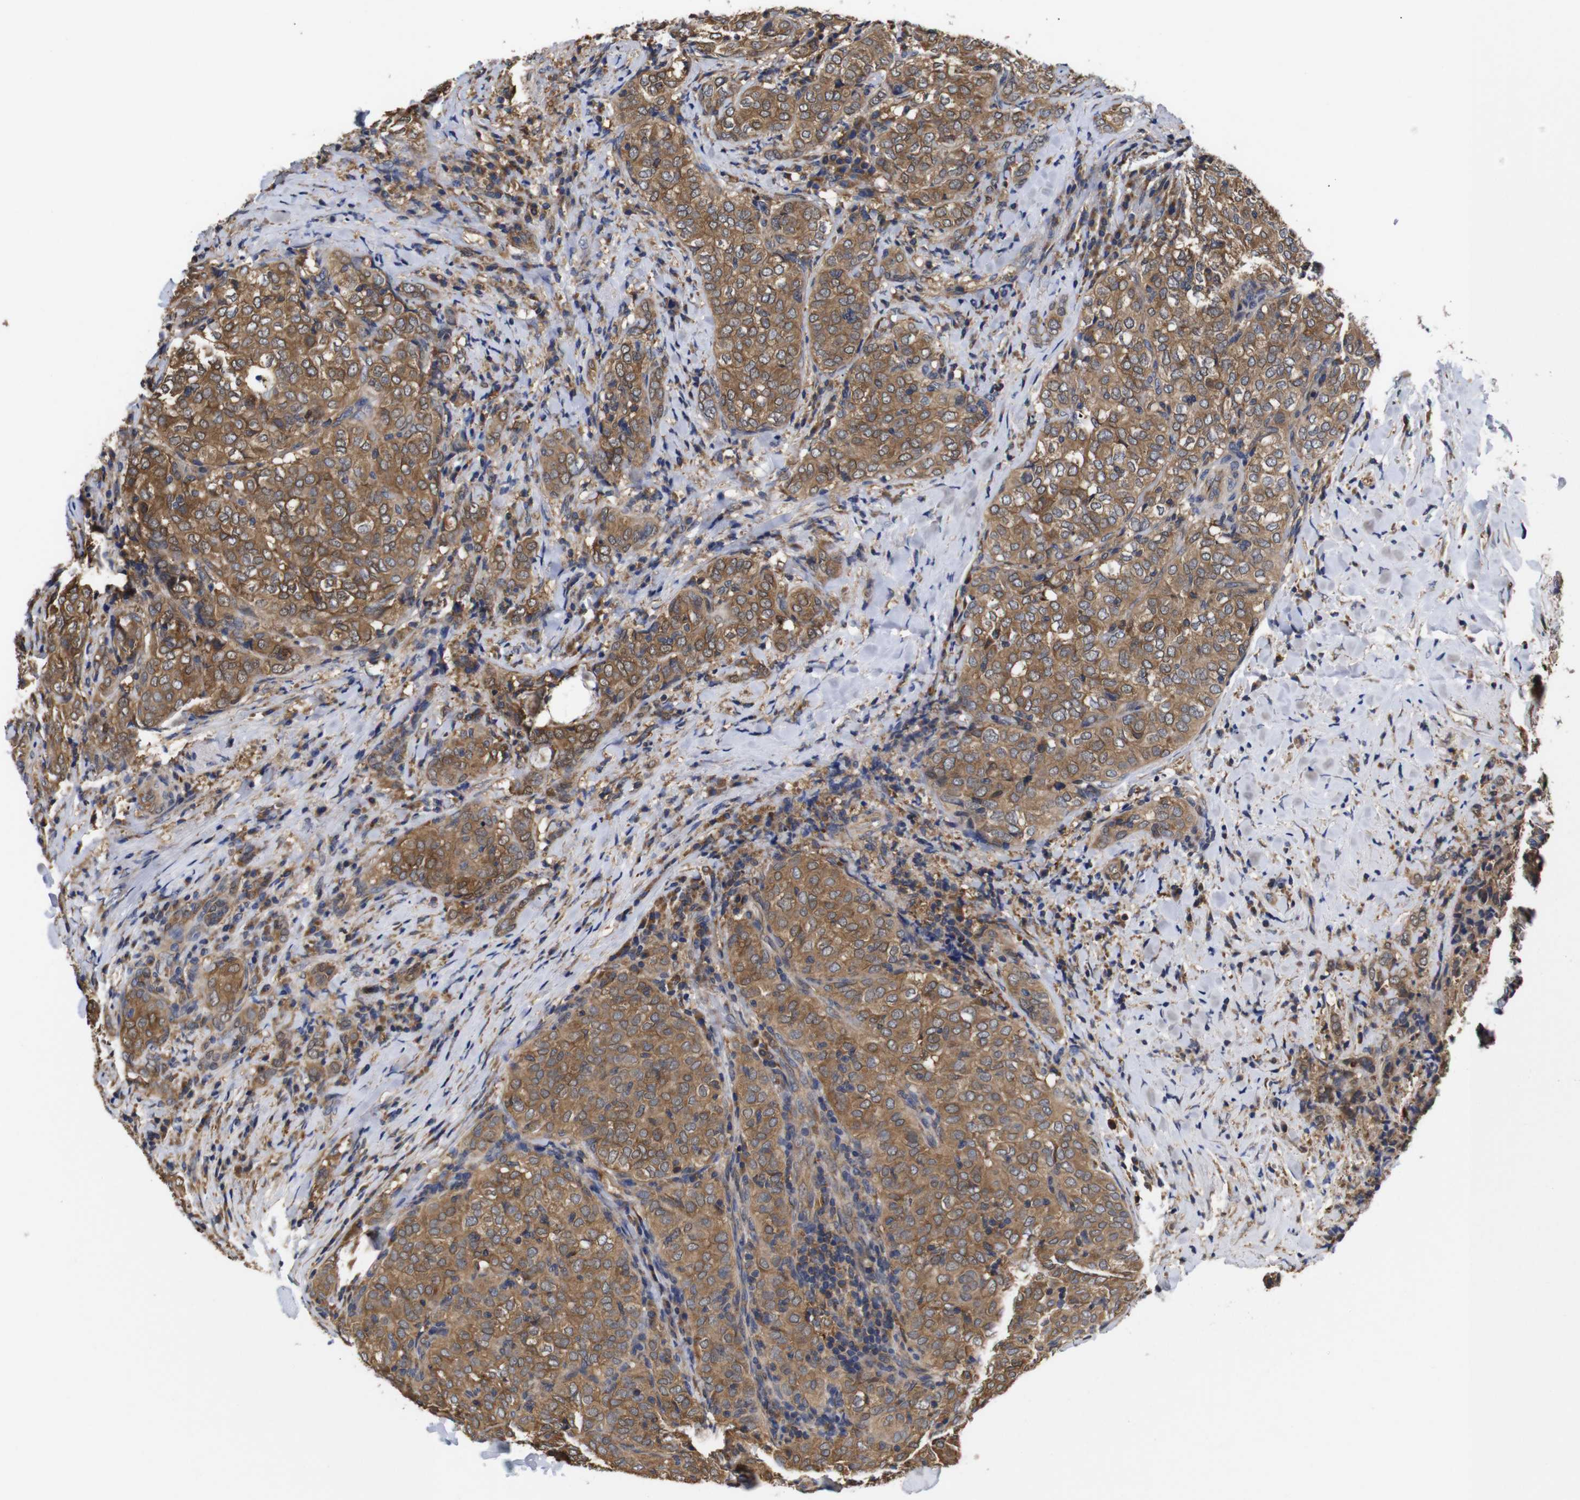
{"staining": {"intensity": "moderate", "quantity": ">75%", "location": "cytoplasmic/membranous"}, "tissue": "thyroid cancer", "cell_type": "Tumor cells", "image_type": "cancer", "snomed": [{"axis": "morphology", "description": "Normal tissue, NOS"}, {"axis": "morphology", "description": "Papillary adenocarcinoma, NOS"}, {"axis": "topography", "description": "Thyroid gland"}], "caption": "Moderate cytoplasmic/membranous expression for a protein is seen in about >75% of tumor cells of thyroid papillary adenocarcinoma using immunohistochemistry (IHC).", "gene": "LRRCC1", "patient": {"sex": "female", "age": 30}}